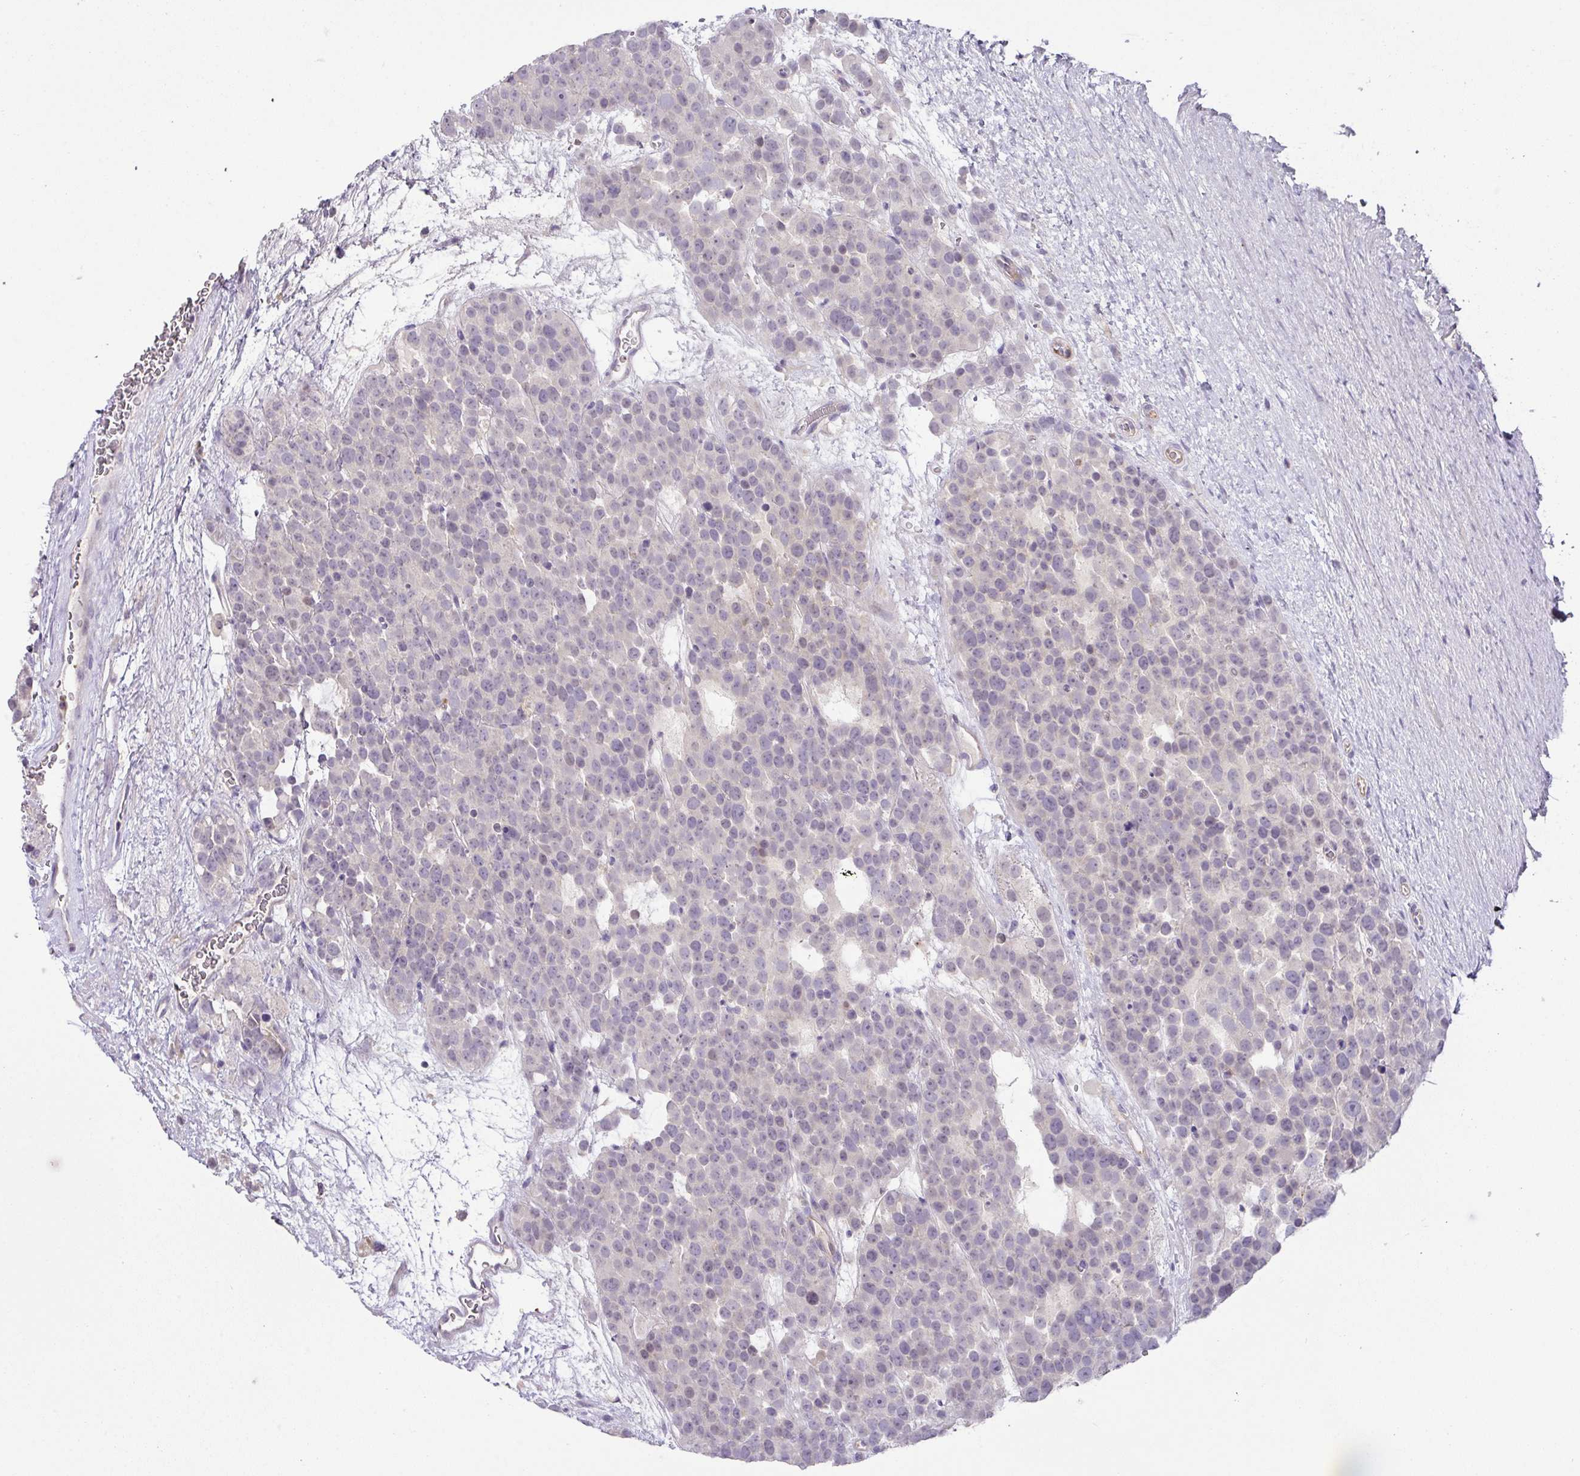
{"staining": {"intensity": "negative", "quantity": "none", "location": "none"}, "tissue": "testis cancer", "cell_type": "Tumor cells", "image_type": "cancer", "snomed": [{"axis": "morphology", "description": "Seminoma, NOS"}, {"axis": "topography", "description": "Testis"}], "caption": "Tumor cells show no significant expression in testis seminoma.", "gene": "HOXC13", "patient": {"sex": "male", "age": 71}}